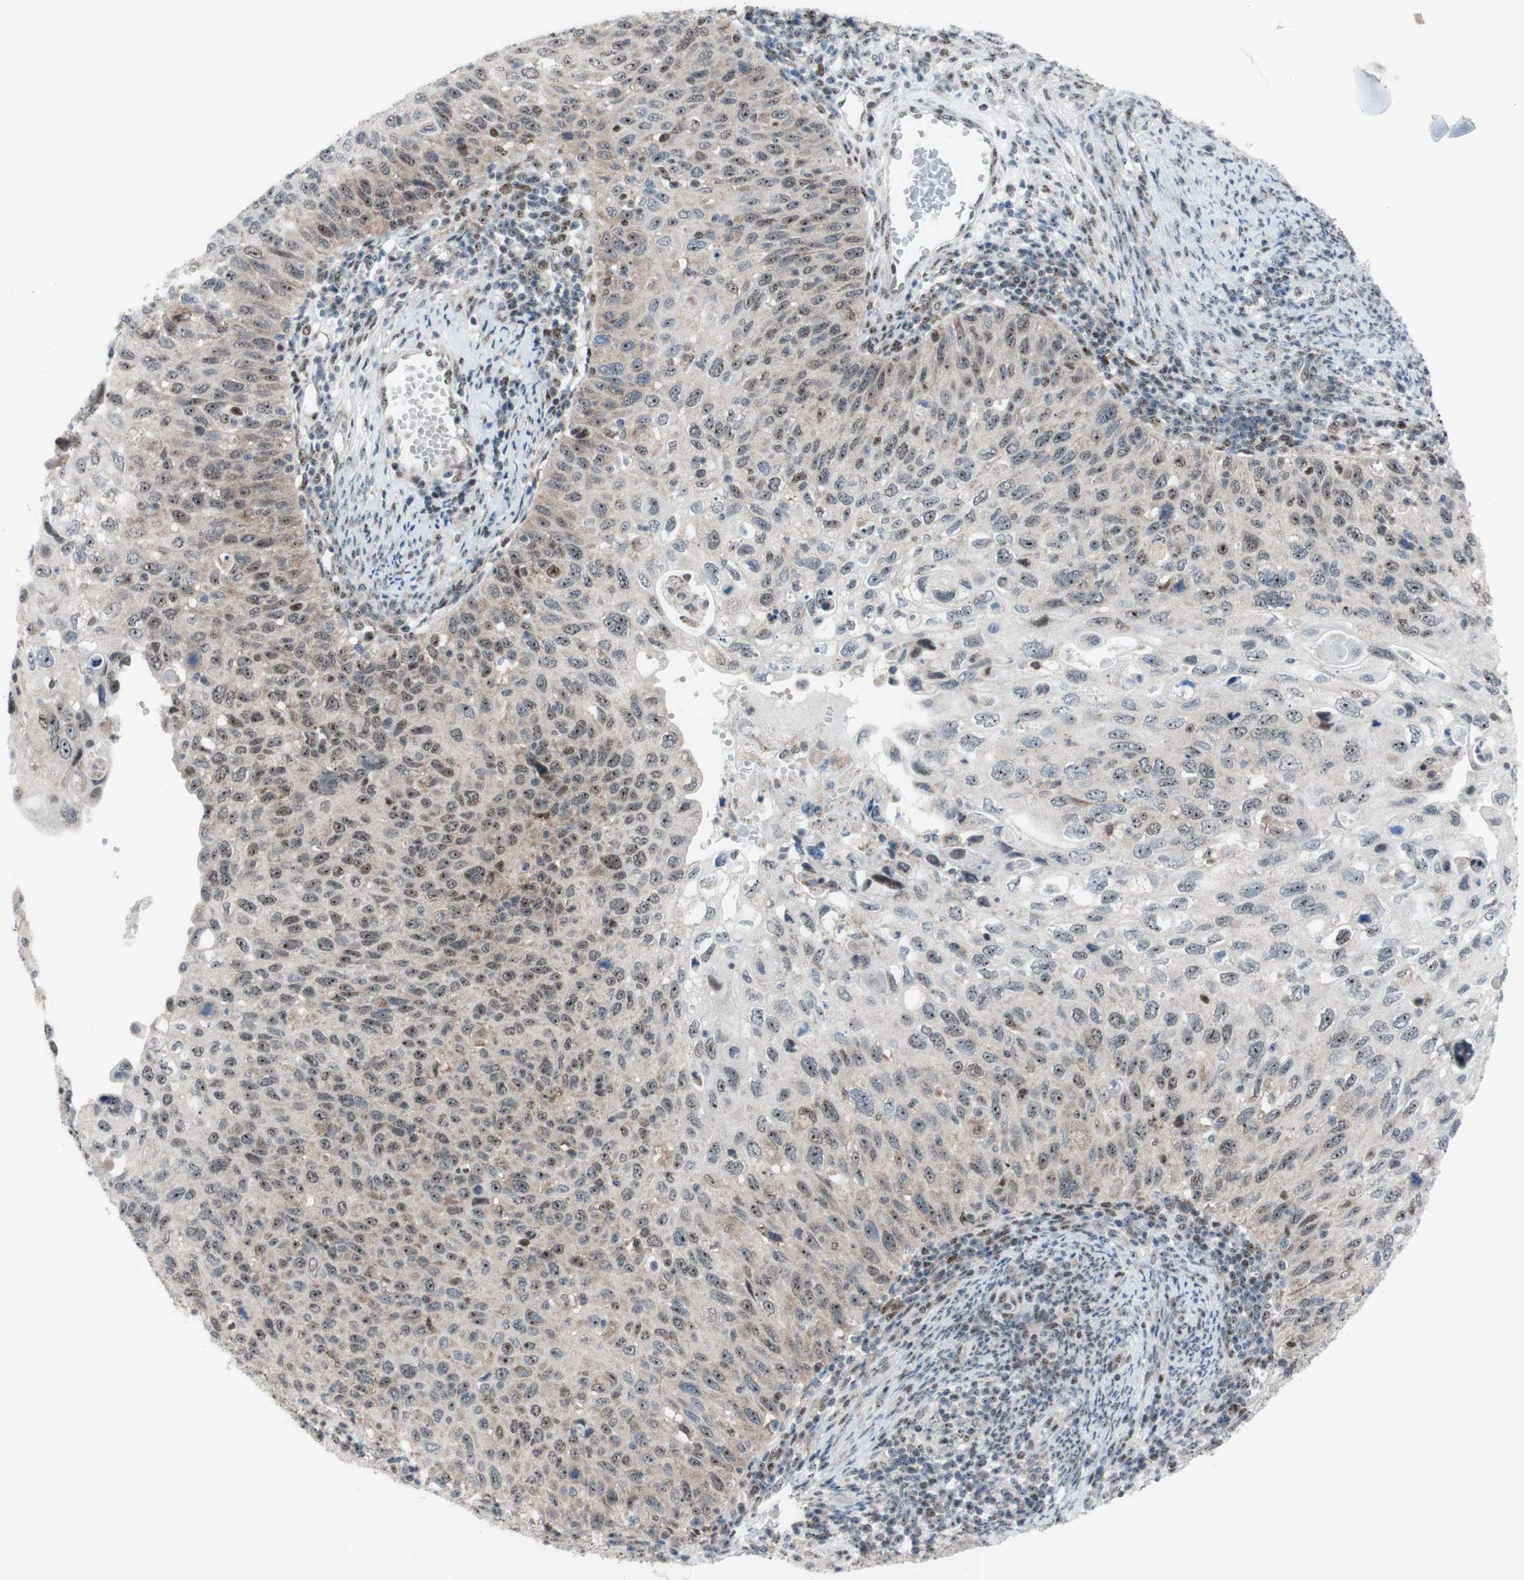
{"staining": {"intensity": "weak", "quantity": "25%-75%", "location": "nuclear"}, "tissue": "cervical cancer", "cell_type": "Tumor cells", "image_type": "cancer", "snomed": [{"axis": "morphology", "description": "Squamous cell carcinoma, NOS"}, {"axis": "topography", "description": "Cervix"}], "caption": "Tumor cells show low levels of weak nuclear positivity in about 25%-75% of cells in human cervical cancer.", "gene": "POLR1A", "patient": {"sex": "female", "age": 70}}